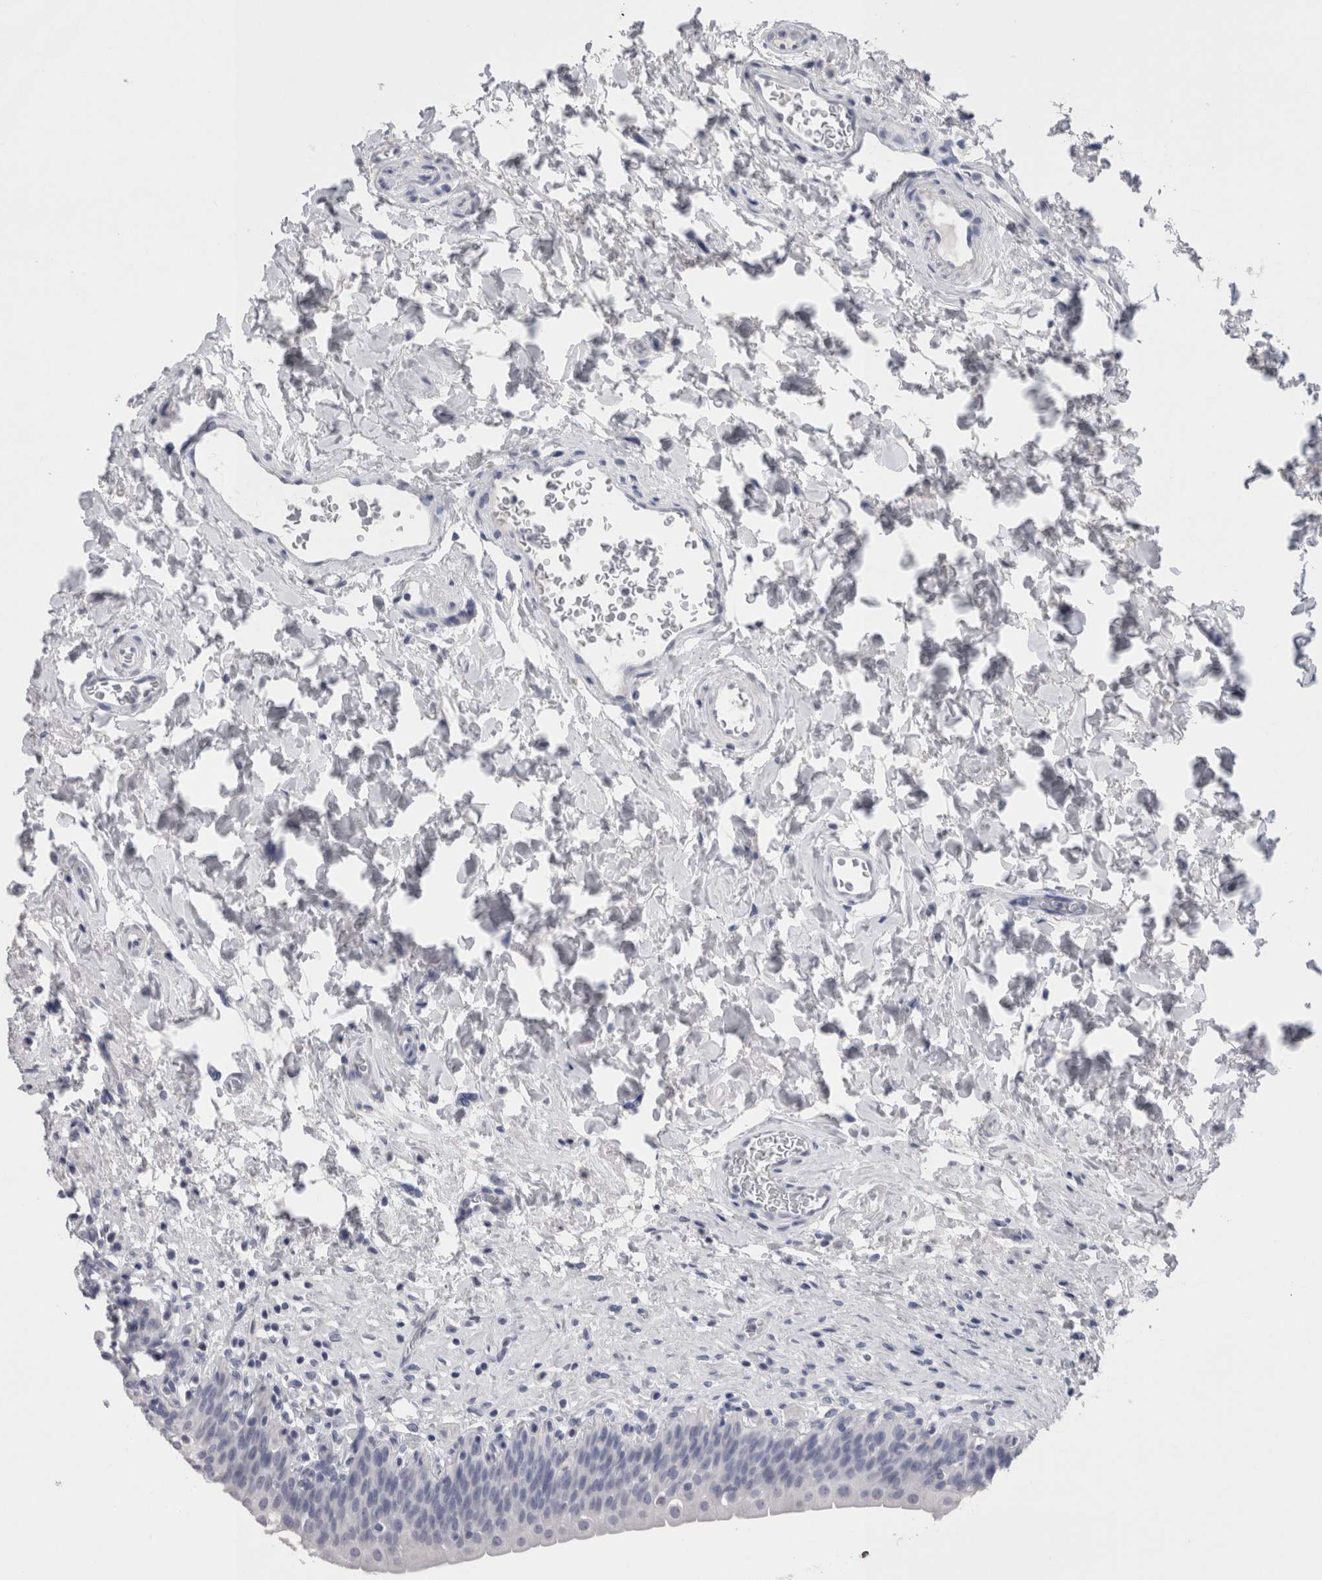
{"staining": {"intensity": "negative", "quantity": "none", "location": "none"}, "tissue": "urinary bladder", "cell_type": "Urothelial cells", "image_type": "normal", "snomed": [{"axis": "morphology", "description": "Normal tissue, NOS"}, {"axis": "topography", "description": "Urinary bladder"}], "caption": "This is a micrograph of immunohistochemistry (IHC) staining of unremarkable urinary bladder, which shows no expression in urothelial cells.", "gene": "CA8", "patient": {"sex": "male", "age": 83}}